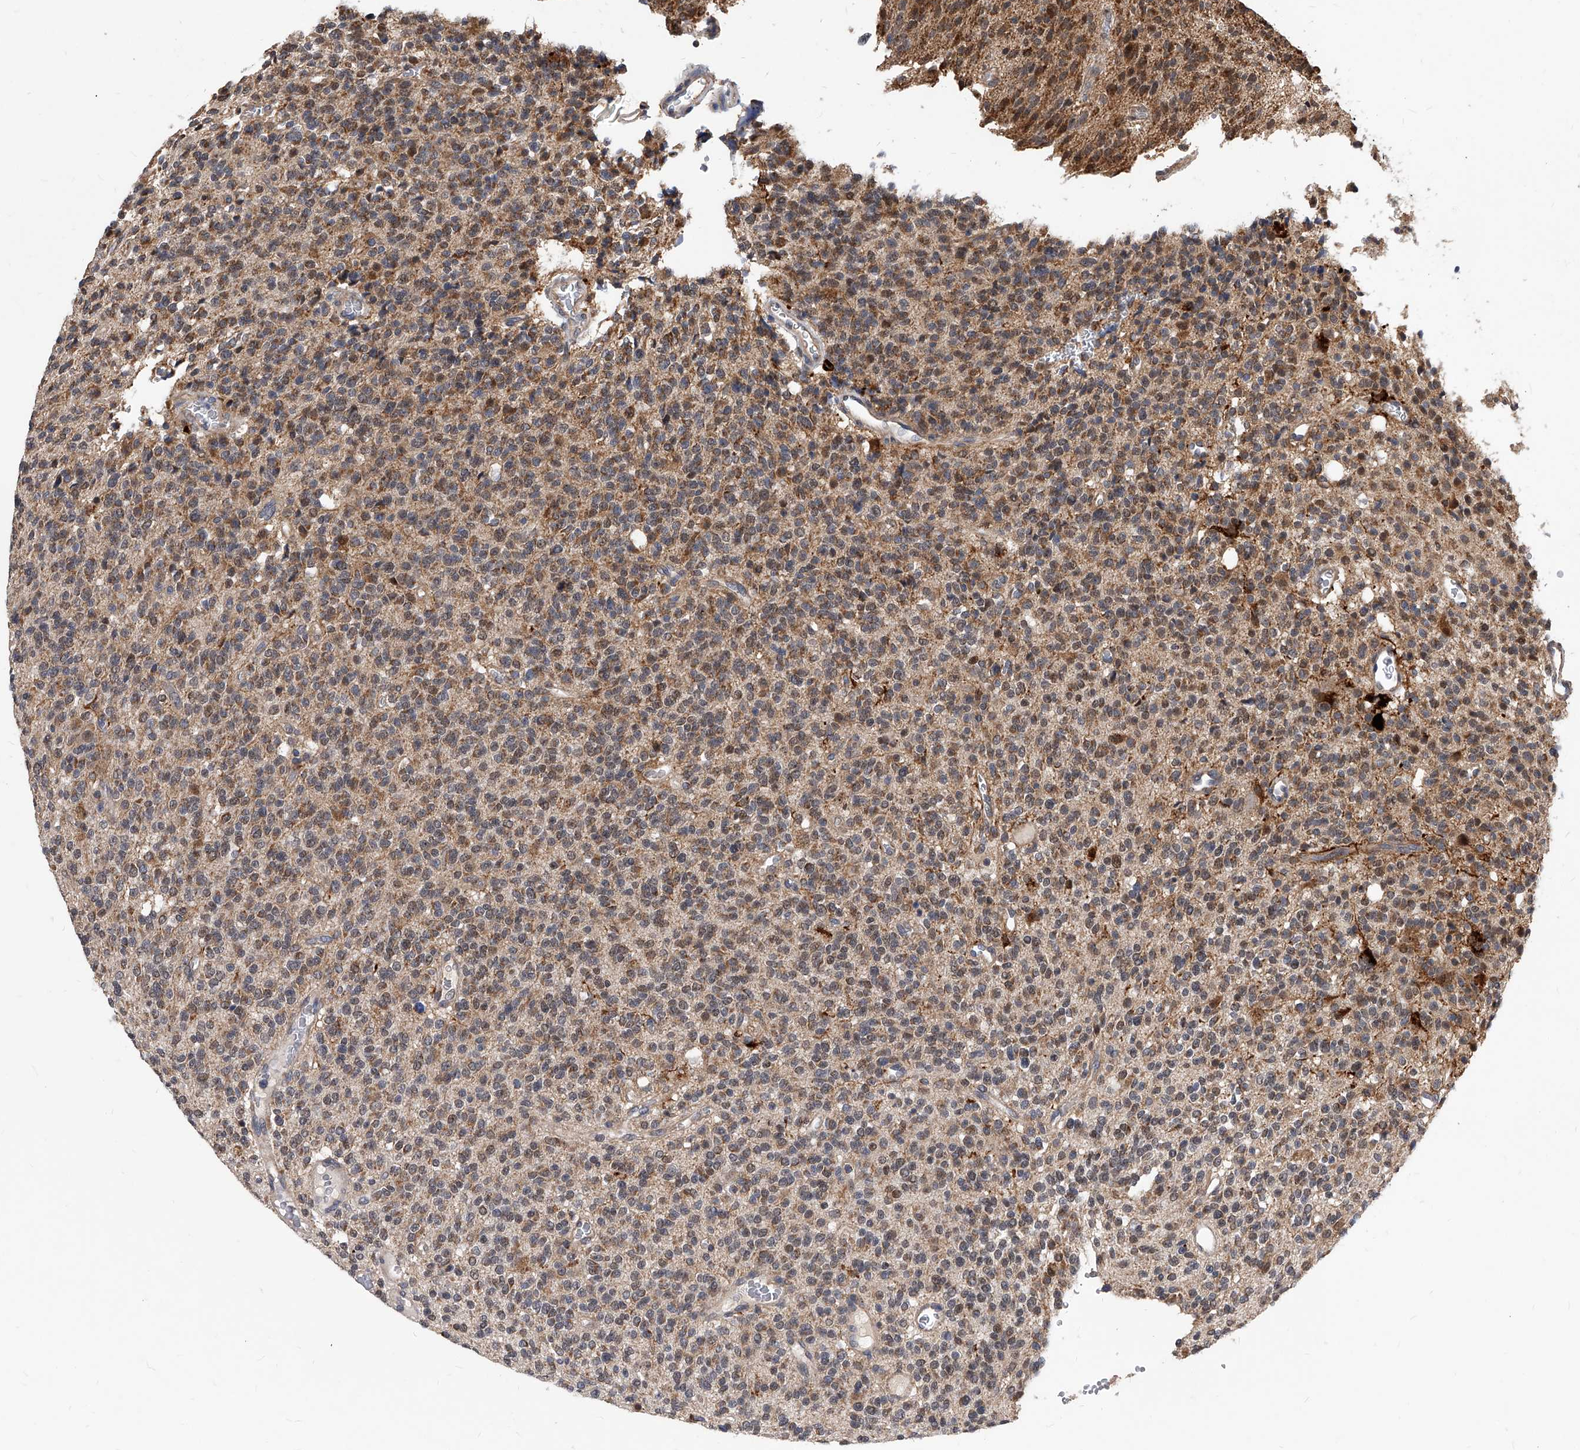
{"staining": {"intensity": "moderate", "quantity": ">75%", "location": "cytoplasmic/membranous,nuclear"}, "tissue": "glioma", "cell_type": "Tumor cells", "image_type": "cancer", "snomed": [{"axis": "morphology", "description": "Glioma, malignant, High grade"}, {"axis": "topography", "description": "Brain"}], "caption": "This micrograph displays IHC staining of malignant glioma (high-grade), with medium moderate cytoplasmic/membranous and nuclear positivity in about >75% of tumor cells.", "gene": "SOBP", "patient": {"sex": "male", "age": 34}}